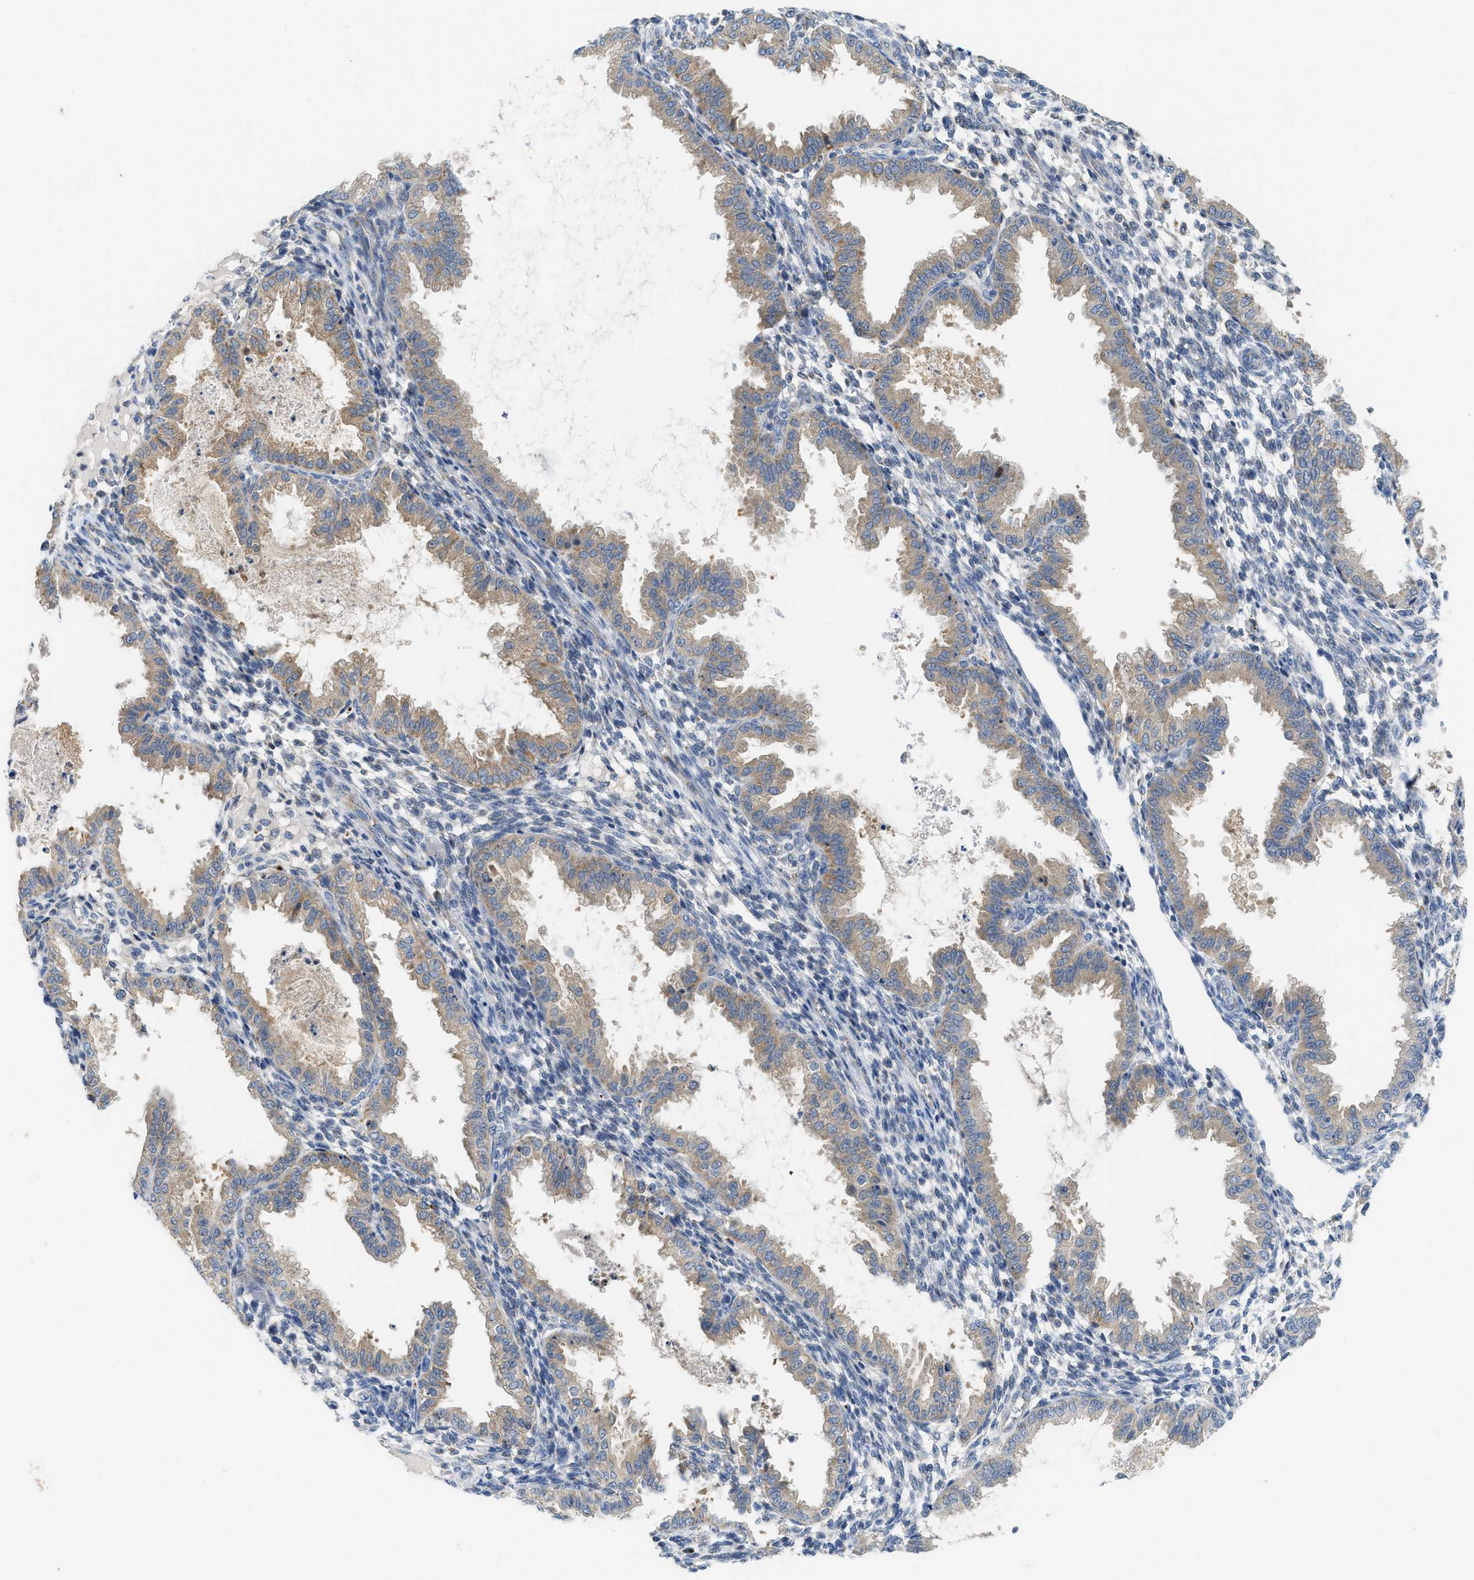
{"staining": {"intensity": "negative", "quantity": "none", "location": "none"}, "tissue": "endometrium", "cell_type": "Cells in endometrial stroma", "image_type": "normal", "snomed": [{"axis": "morphology", "description": "Normal tissue, NOS"}, {"axis": "topography", "description": "Endometrium"}], "caption": "This is an immunohistochemistry micrograph of normal human endometrium. There is no positivity in cells in endometrial stroma.", "gene": "GATD3", "patient": {"sex": "female", "age": 33}}